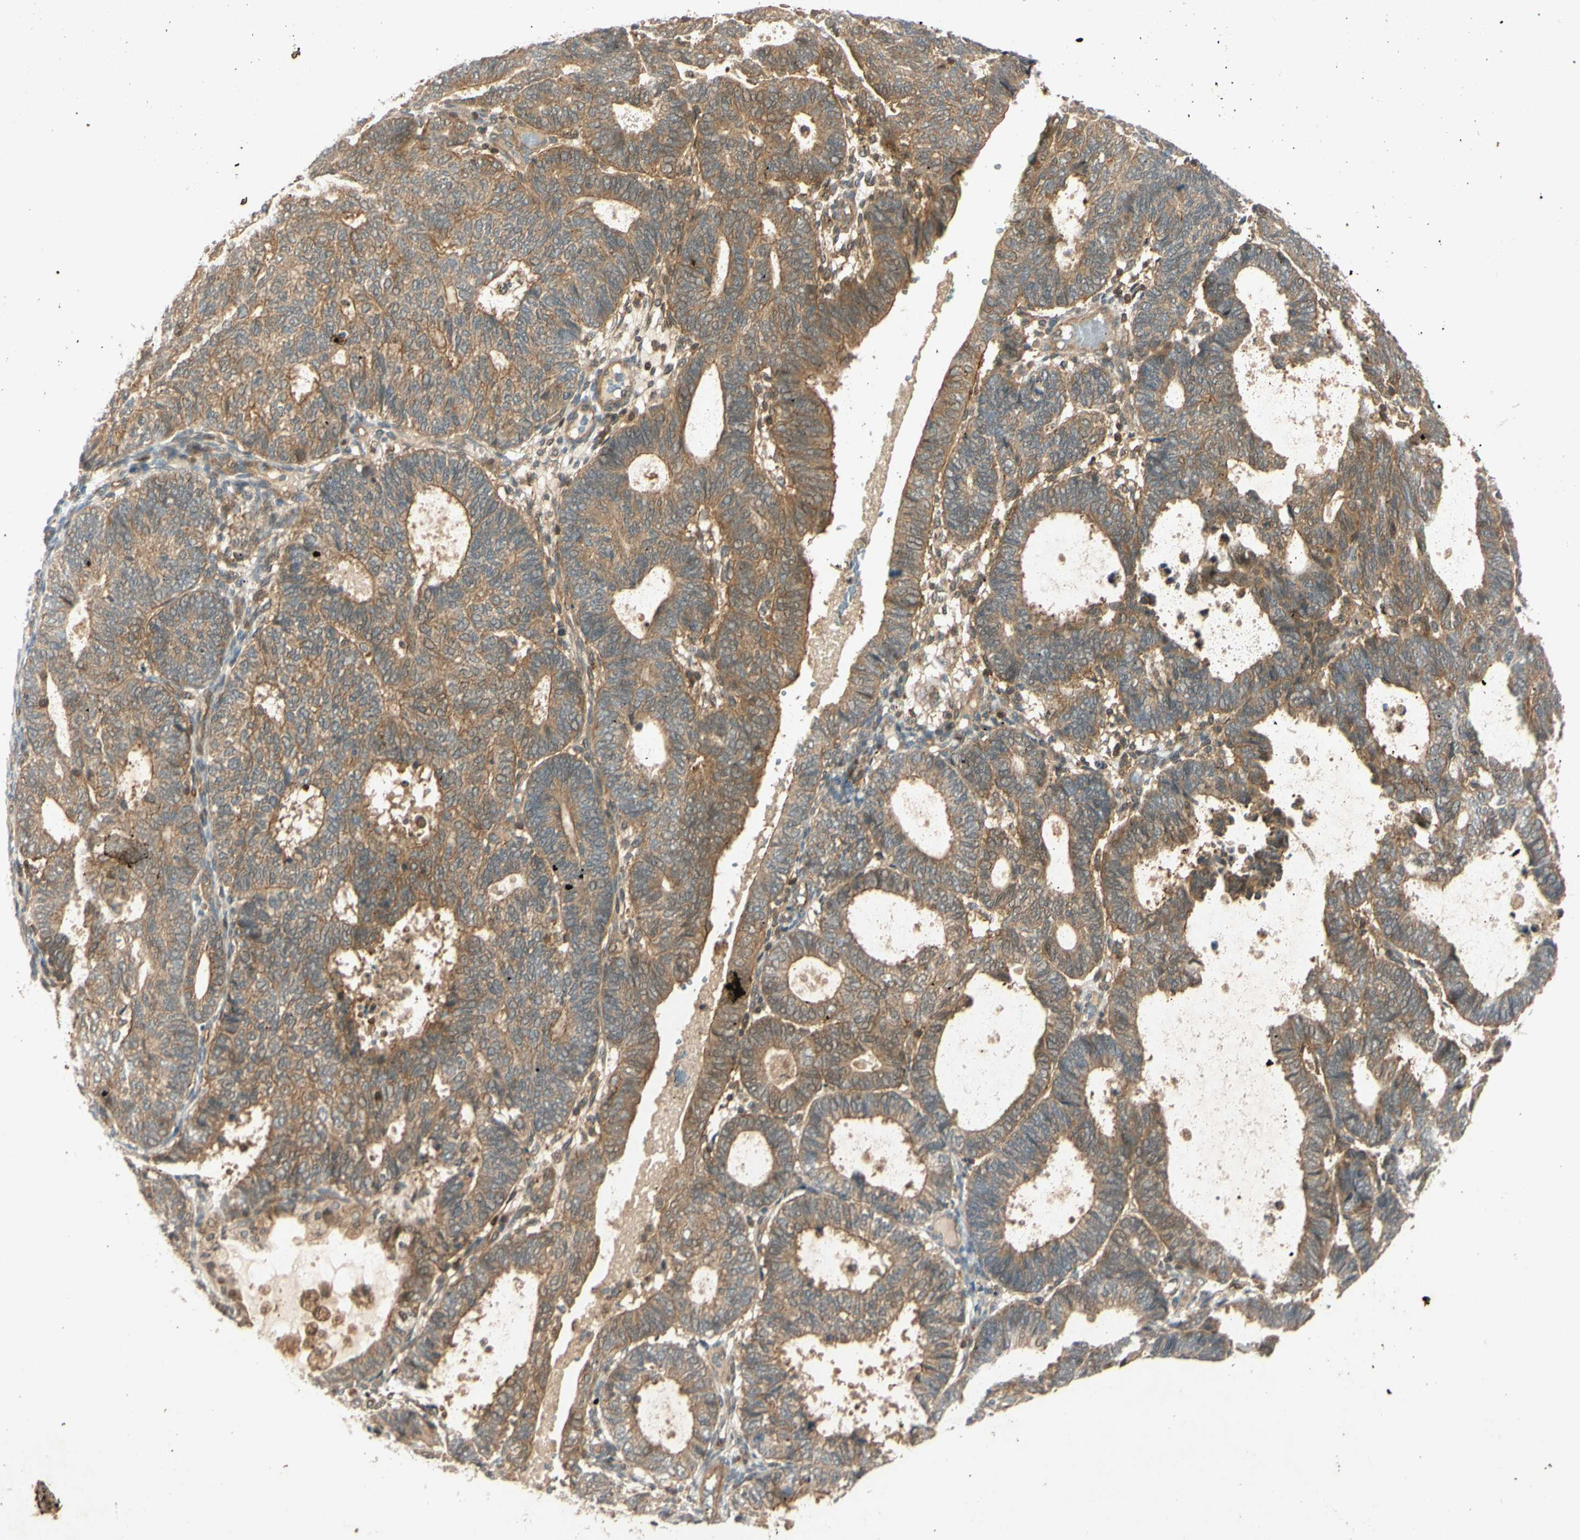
{"staining": {"intensity": "moderate", "quantity": ">75%", "location": "cytoplasmic/membranous"}, "tissue": "endometrial cancer", "cell_type": "Tumor cells", "image_type": "cancer", "snomed": [{"axis": "morphology", "description": "Adenocarcinoma, NOS"}, {"axis": "topography", "description": "Uterus"}], "caption": "This image displays immunohistochemistry (IHC) staining of human endometrial cancer, with medium moderate cytoplasmic/membranous expression in approximately >75% of tumor cells.", "gene": "EPHA8", "patient": {"sex": "female", "age": 60}}